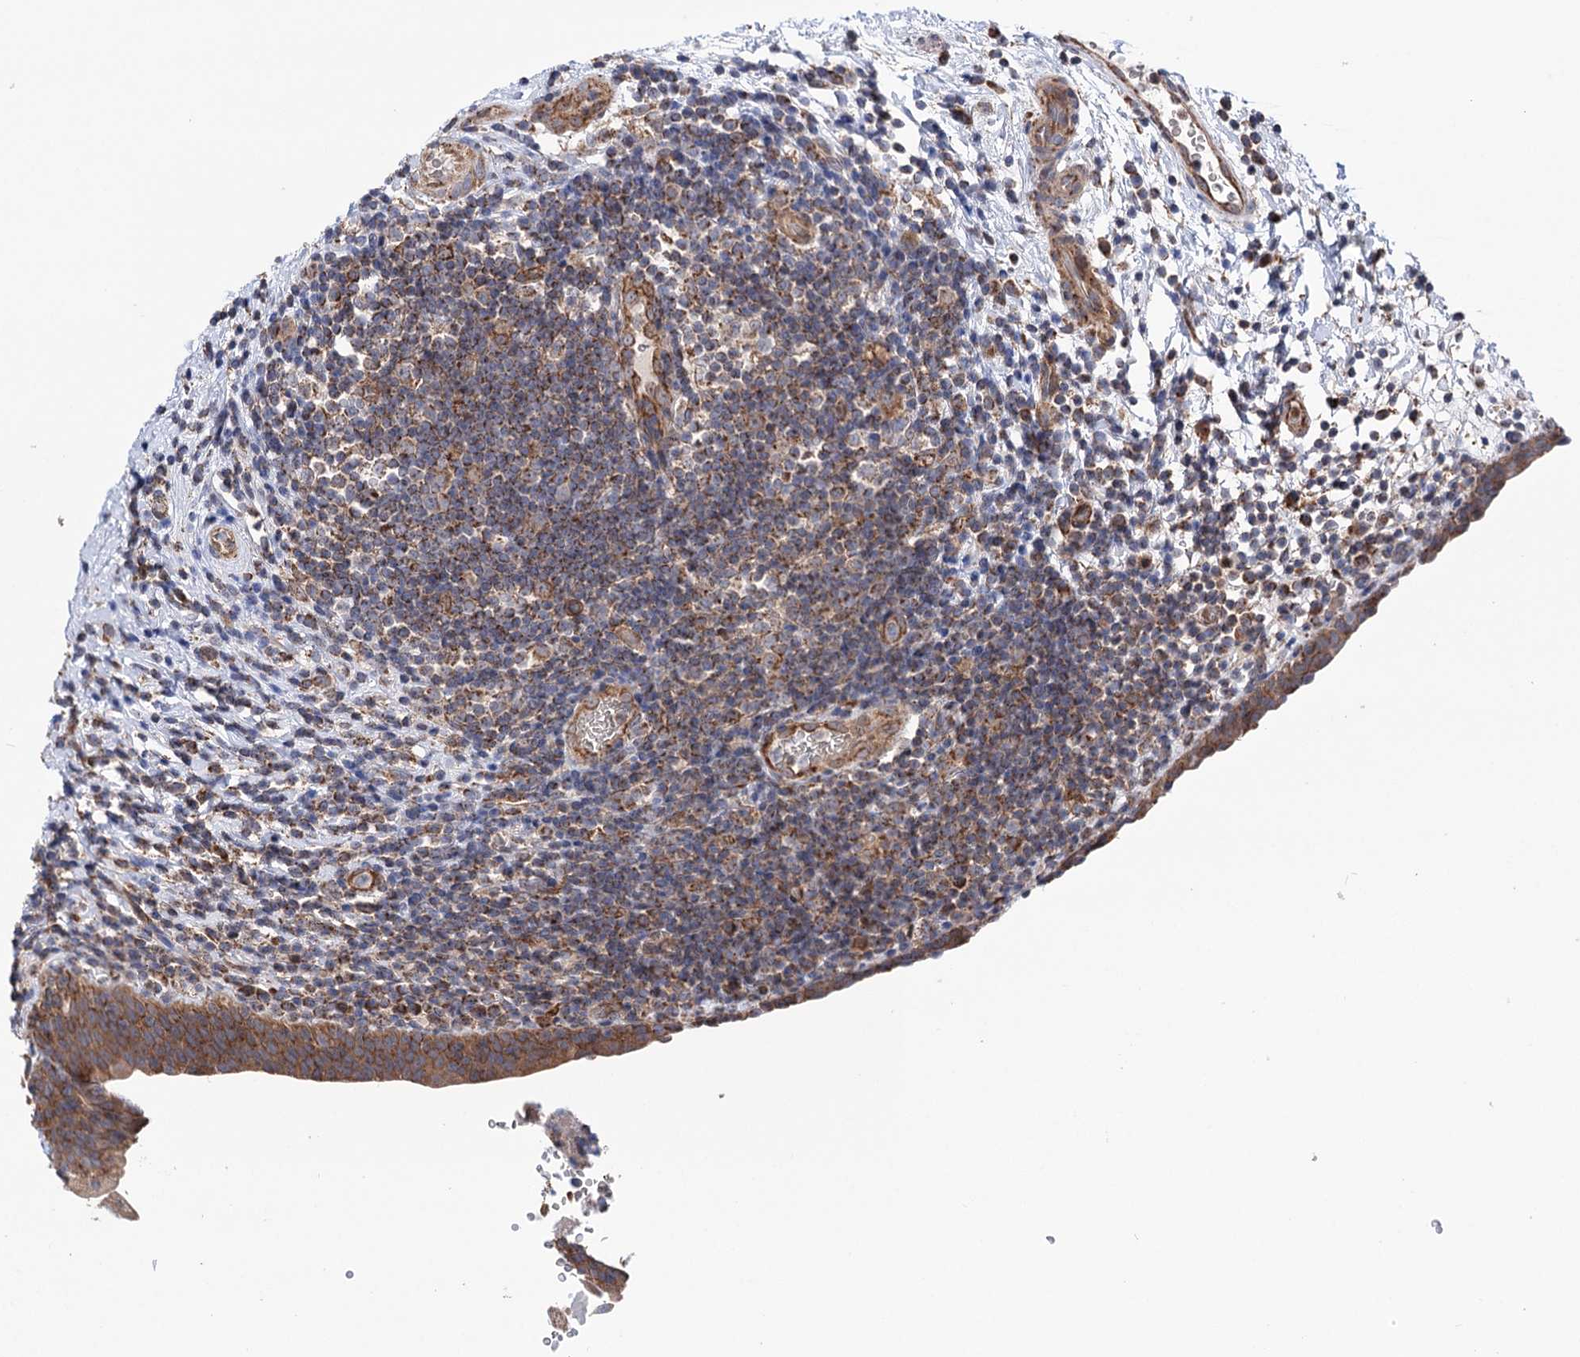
{"staining": {"intensity": "moderate", "quantity": ">75%", "location": "cytoplasmic/membranous"}, "tissue": "urinary bladder", "cell_type": "Urothelial cells", "image_type": "normal", "snomed": [{"axis": "morphology", "description": "Normal tissue, NOS"}, {"axis": "topography", "description": "Urinary bladder"}], "caption": "IHC (DAB (3,3'-diaminobenzidine)) staining of benign human urinary bladder exhibits moderate cytoplasmic/membranous protein expression in approximately >75% of urothelial cells. Immunohistochemistry (ihc) stains the protein of interest in brown and the nuclei are stained blue.", "gene": "SUCLA2", "patient": {"sex": "male", "age": 83}}